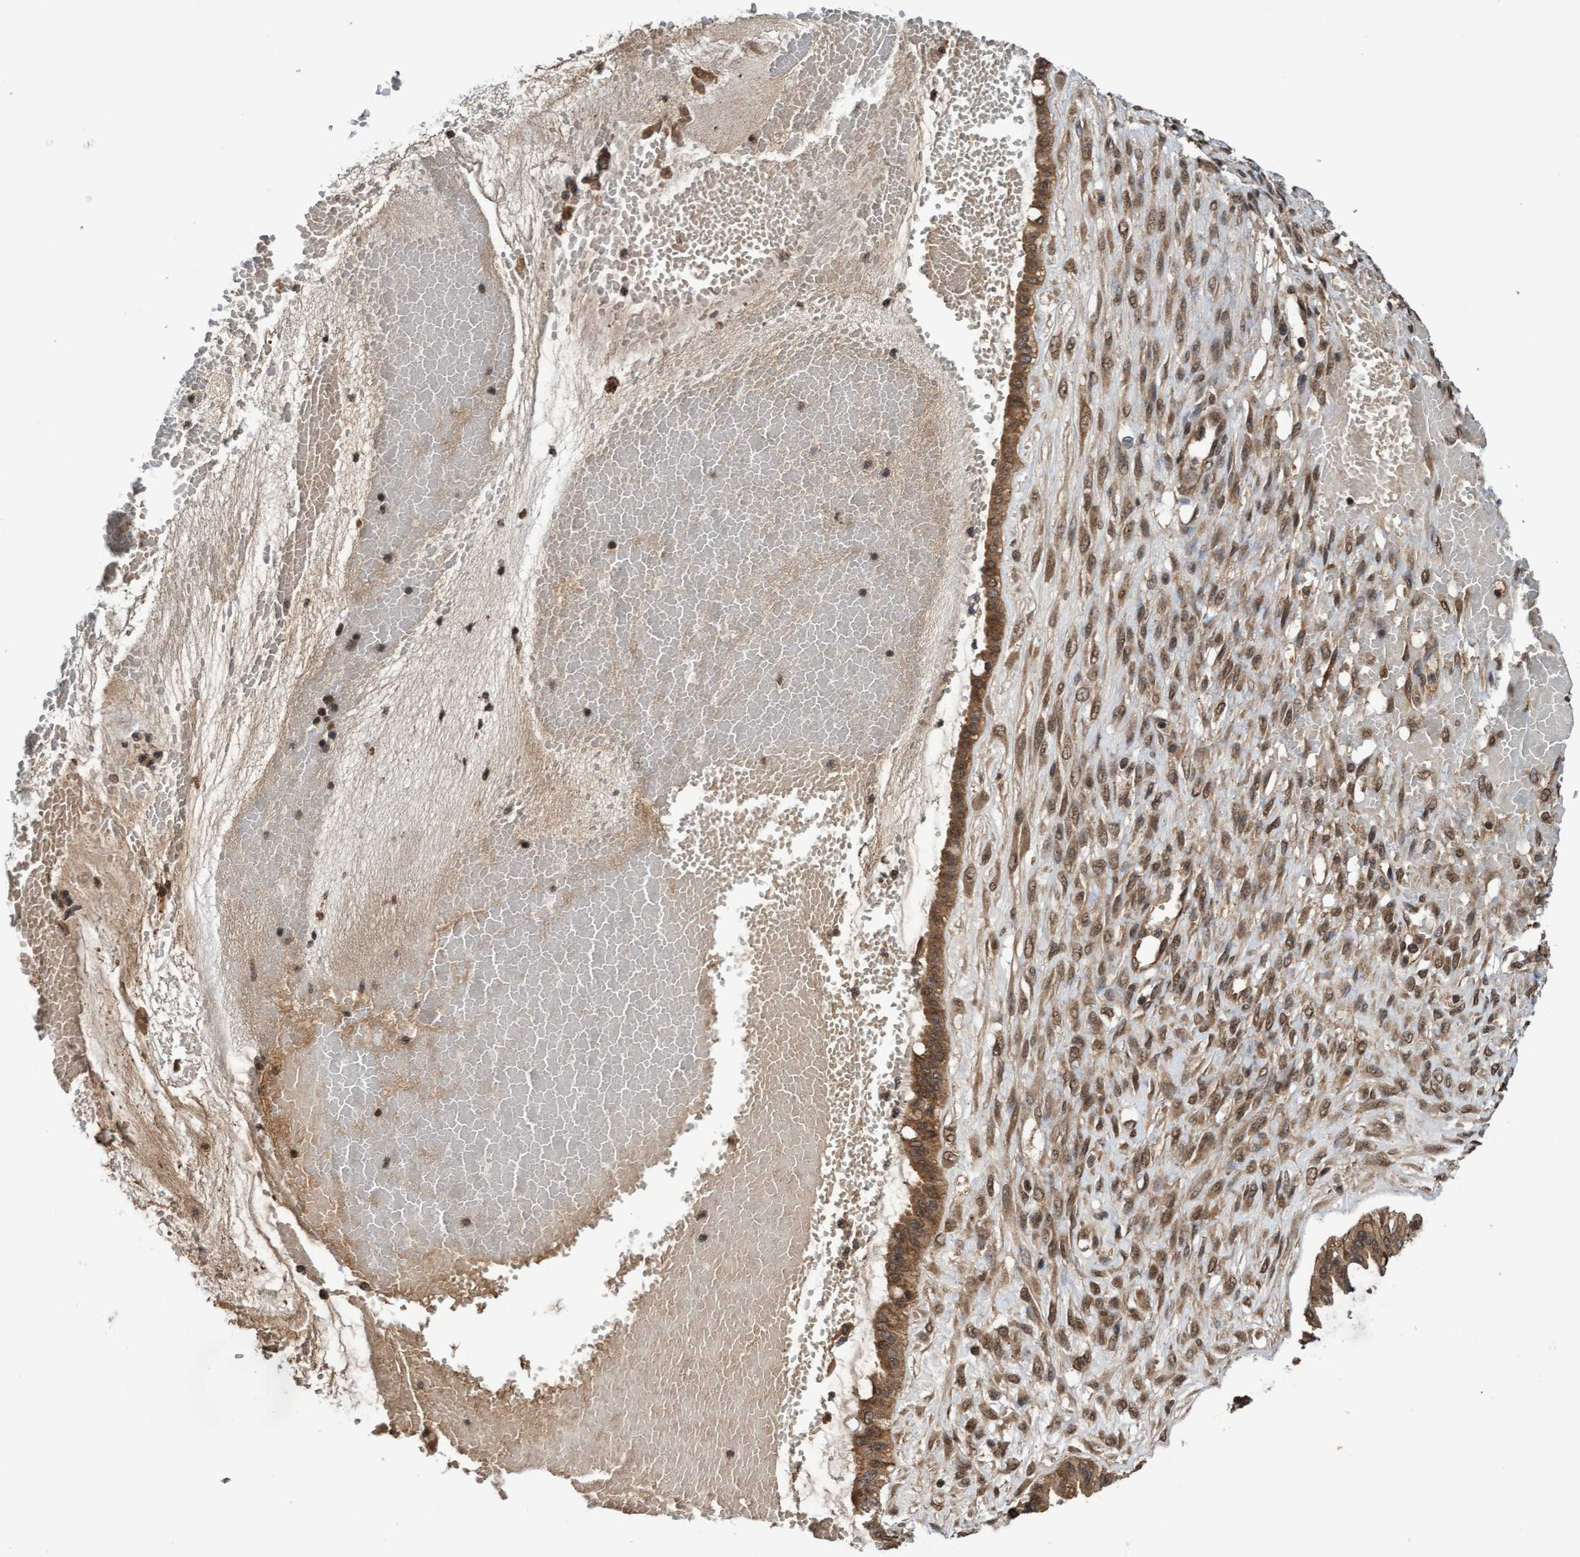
{"staining": {"intensity": "moderate", "quantity": ">75%", "location": "cytoplasmic/membranous,nuclear"}, "tissue": "ovarian cancer", "cell_type": "Tumor cells", "image_type": "cancer", "snomed": [{"axis": "morphology", "description": "Cystadenocarcinoma, mucinous, NOS"}, {"axis": "topography", "description": "Ovary"}], "caption": "The photomicrograph shows staining of ovarian mucinous cystadenocarcinoma, revealing moderate cytoplasmic/membranous and nuclear protein expression (brown color) within tumor cells.", "gene": "WASF1", "patient": {"sex": "female", "age": 73}}